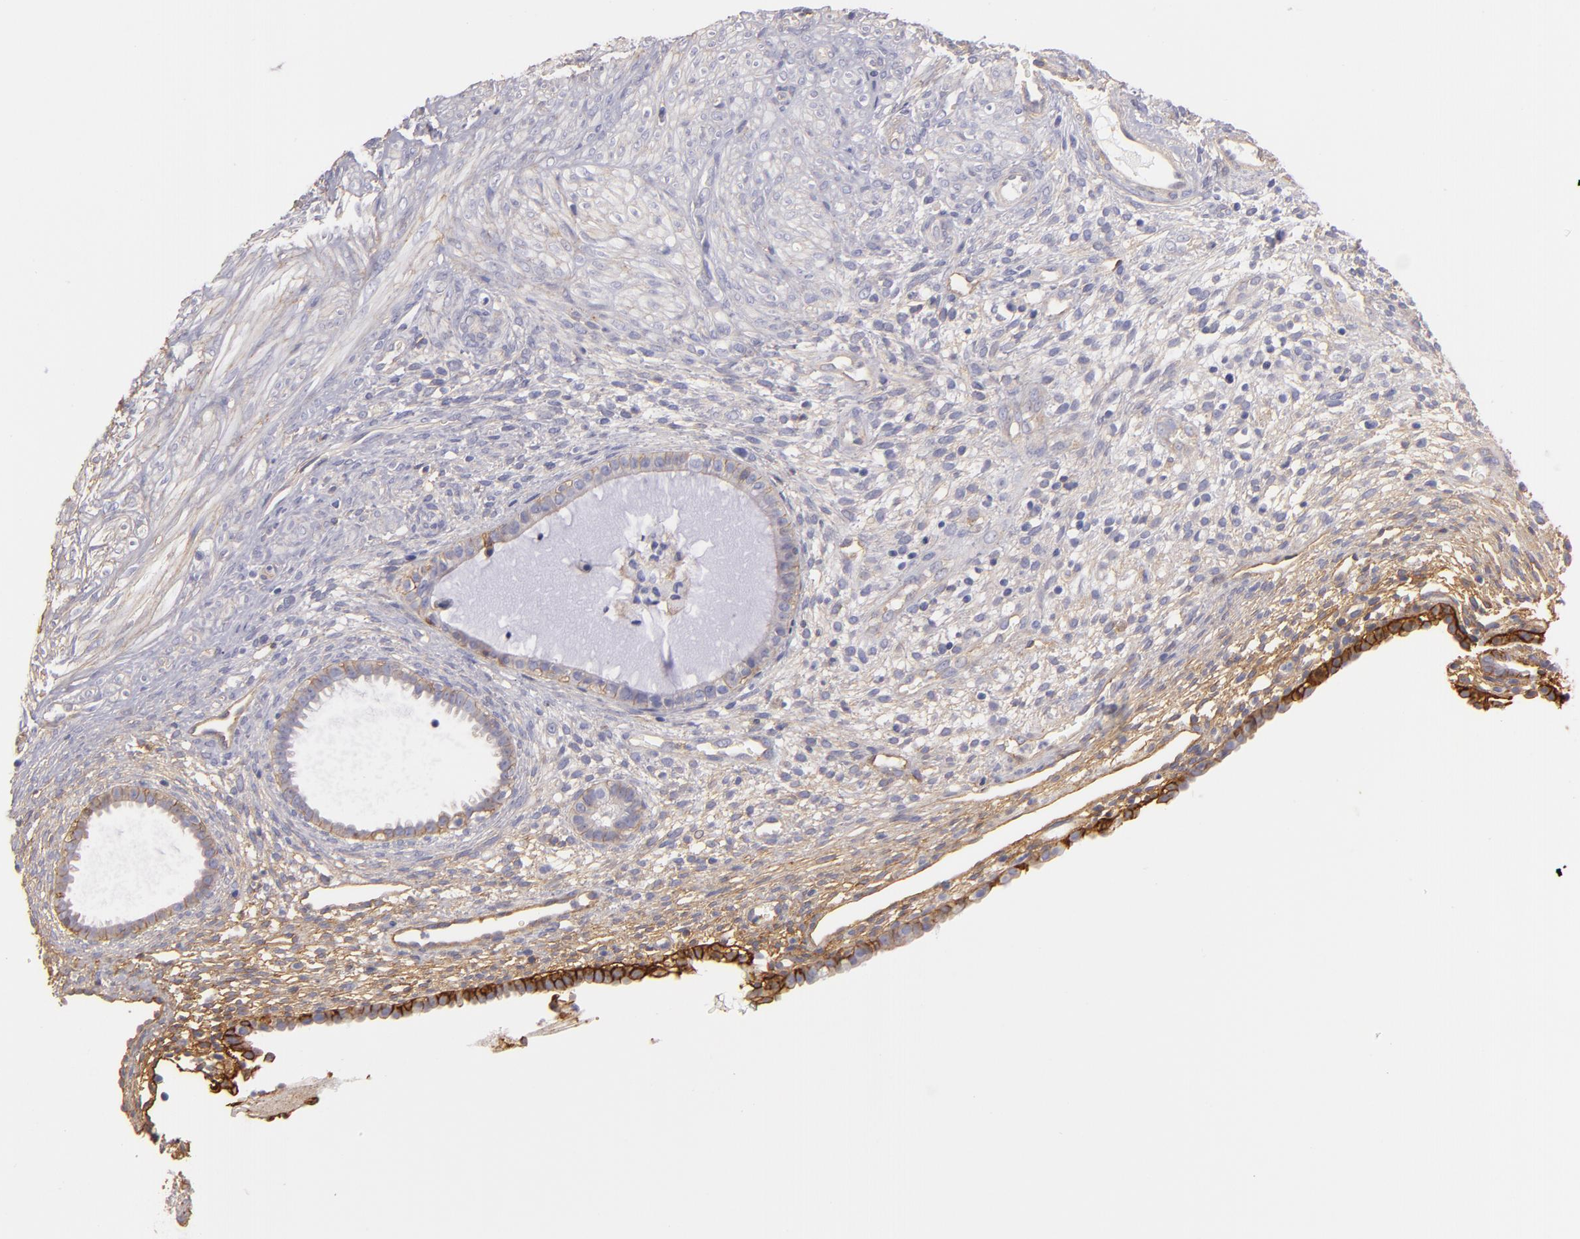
{"staining": {"intensity": "weak", "quantity": "<25%", "location": "cytoplasmic/membranous"}, "tissue": "endometrium", "cell_type": "Cells in endometrial stroma", "image_type": "normal", "snomed": [{"axis": "morphology", "description": "Normal tissue, NOS"}, {"axis": "topography", "description": "Endometrium"}], "caption": "Photomicrograph shows no significant protein staining in cells in endometrial stroma of unremarkable endometrium.", "gene": "CD151", "patient": {"sex": "female", "age": 72}}